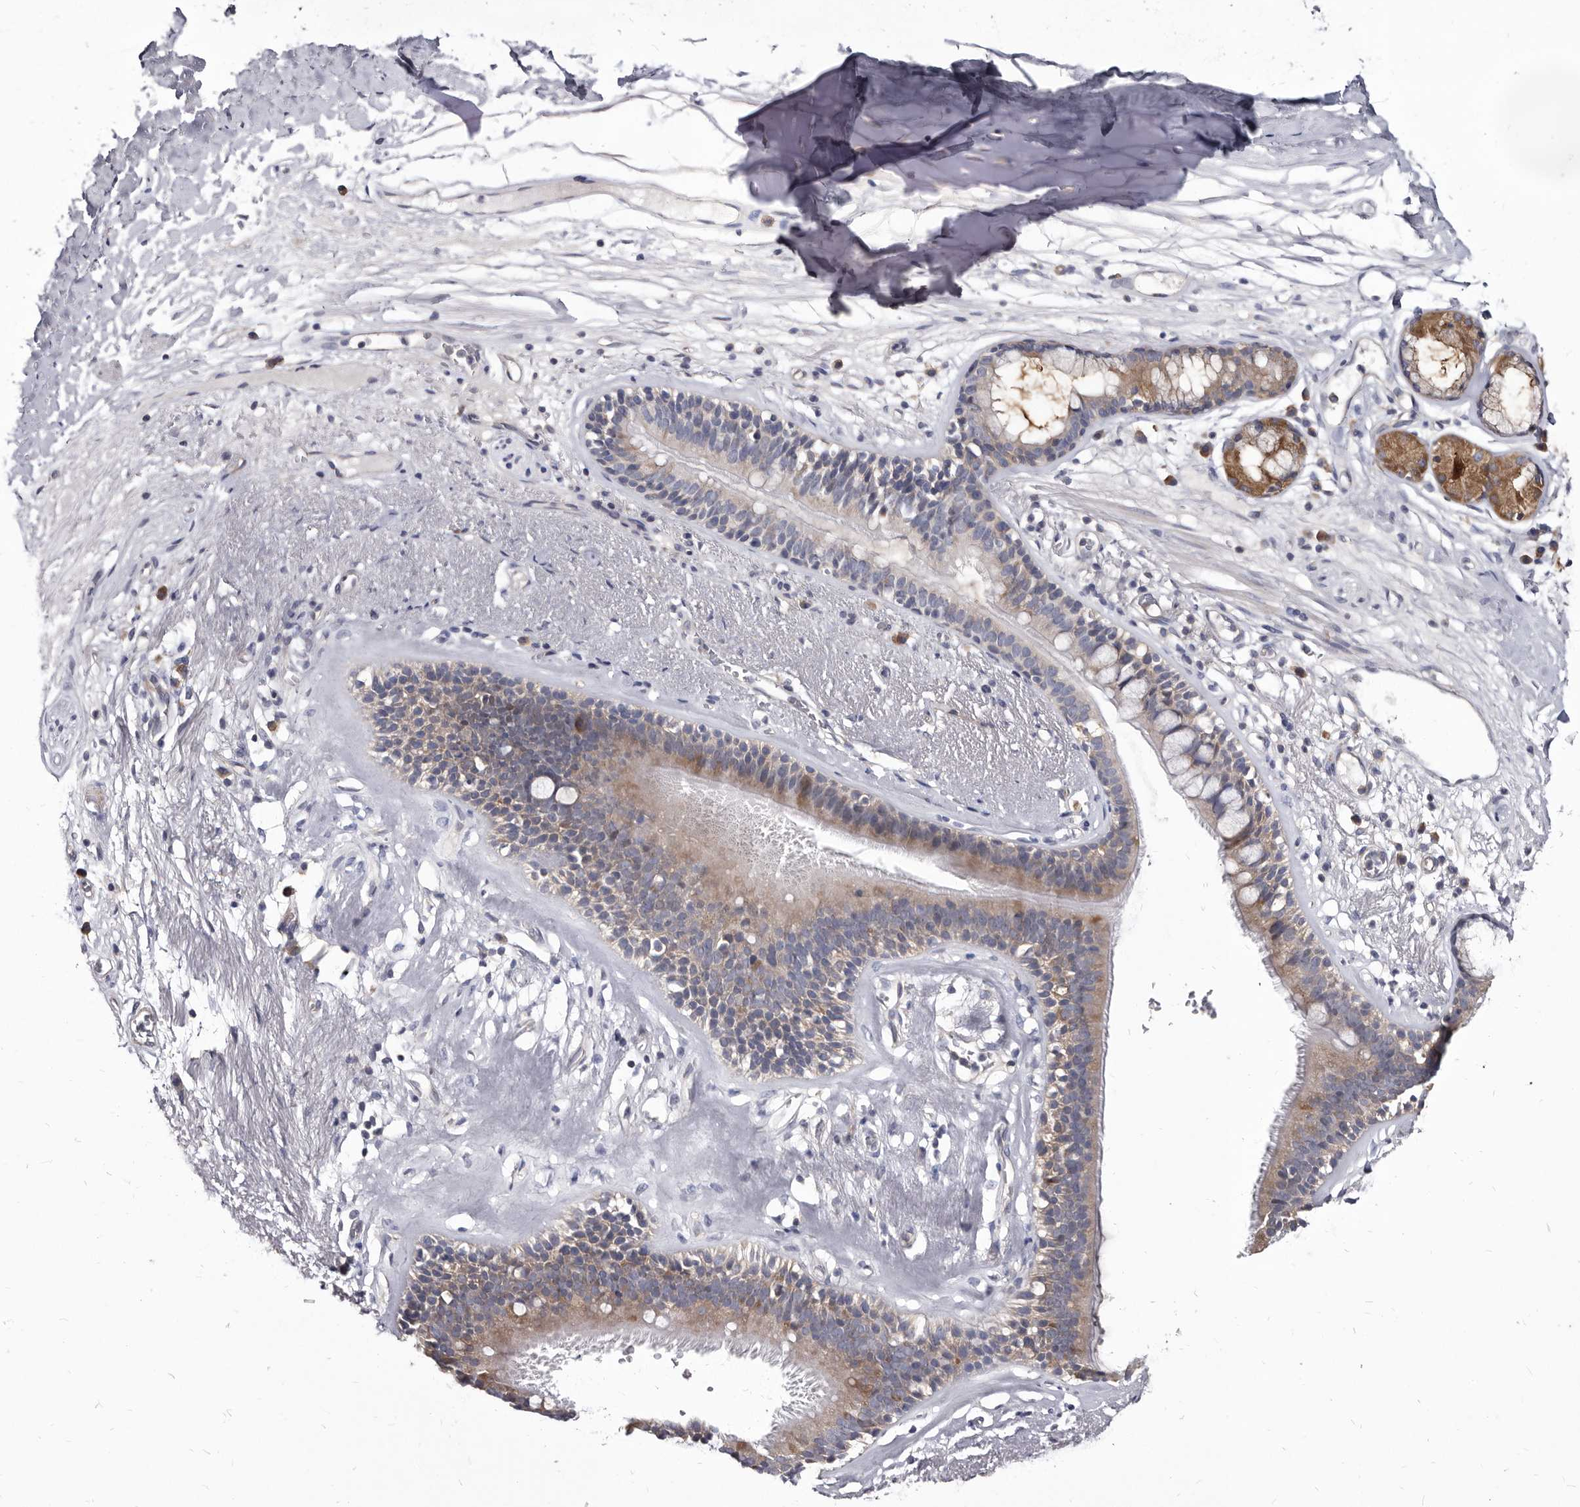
{"staining": {"intensity": "negative", "quantity": "none", "location": "none"}, "tissue": "adipose tissue", "cell_type": "Adipocytes", "image_type": "normal", "snomed": [{"axis": "morphology", "description": "Normal tissue, NOS"}, {"axis": "topography", "description": "Cartilage tissue"}], "caption": "Immunohistochemical staining of unremarkable adipose tissue demonstrates no significant staining in adipocytes. (DAB immunohistochemistry visualized using brightfield microscopy, high magnification).", "gene": "ABCF2", "patient": {"sex": "female", "age": 63}}